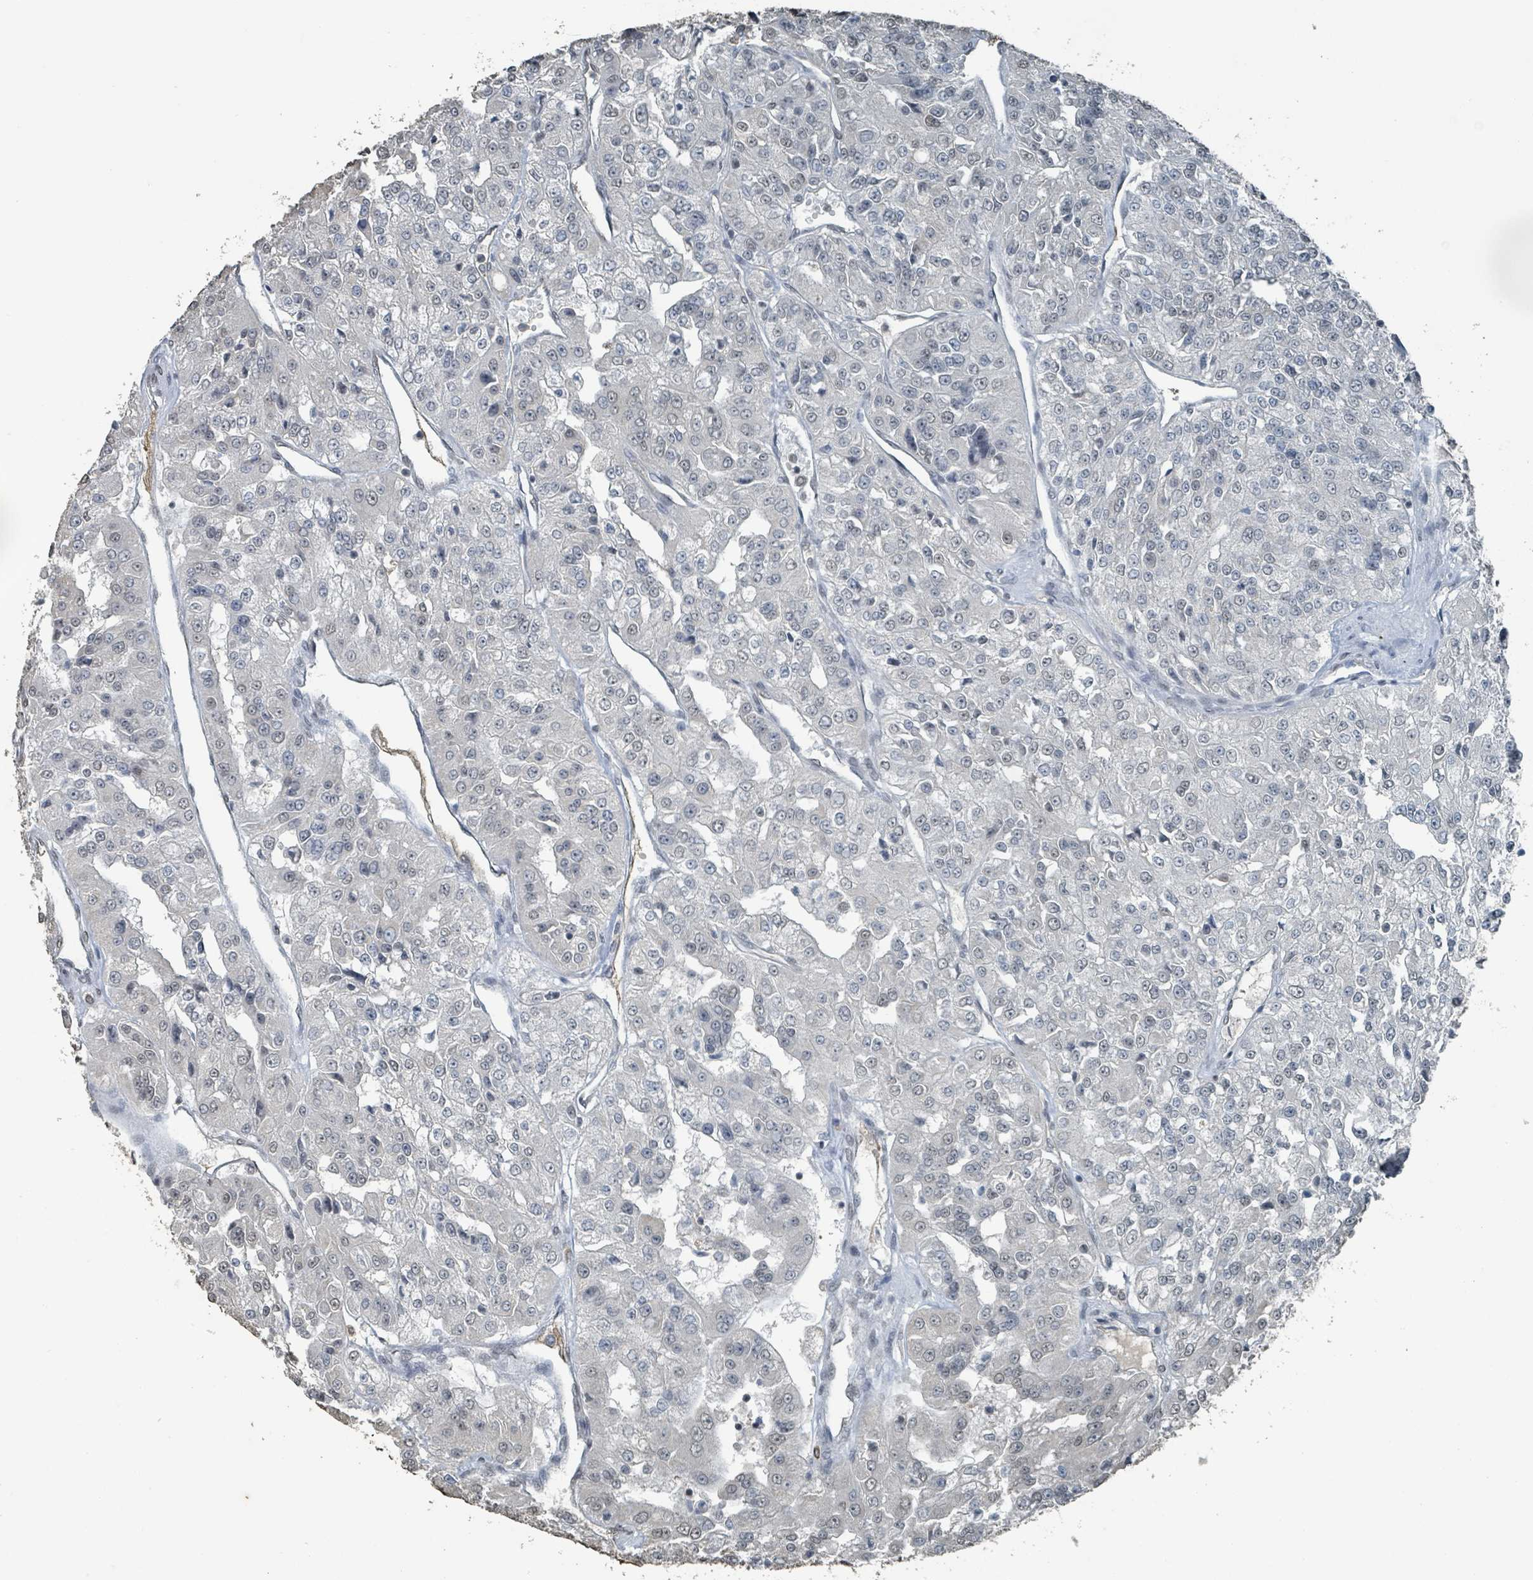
{"staining": {"intensity": "weak", "quantity": "<25%", "location": "nuclear"}, "tissue": "renal cancer", "cell_type": "Tumor cells", "image_type": "cancer", "snomed": [{"axis": "morphology", "description": "Adenocarcinoma, NOS"}, {"axis": "topography", "description": "Kidney"}], "caption": "DAB immunohistochemical staining of renal cancer reveals no significant positivity in tumor cells.", "gene": "PHIP", "patient": {"sex": "female", "age": 63}}